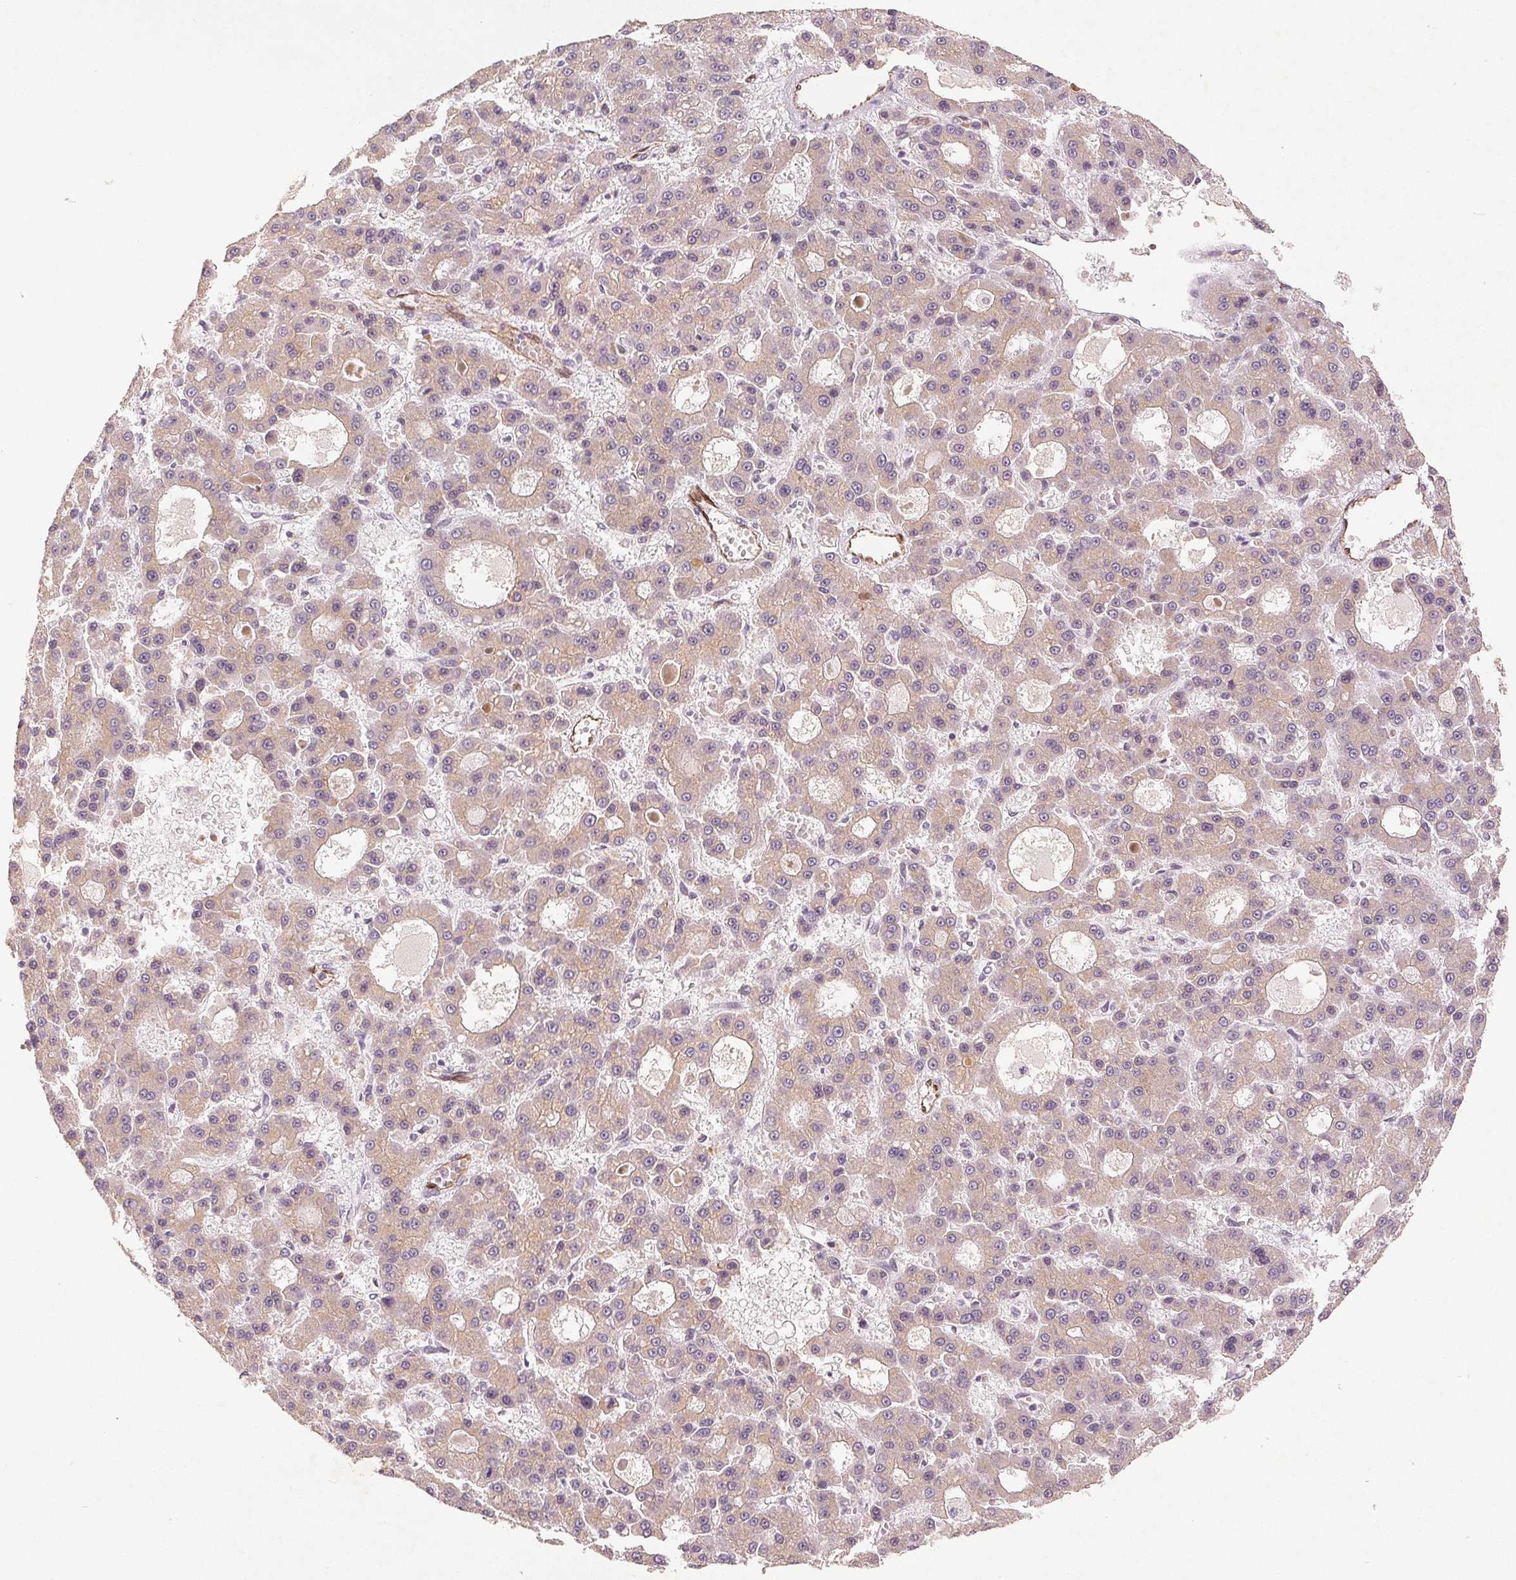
{"staining": {"intensity": "weak", "quantity": ">75%", "location": "cytoplasmic/membranous"}, "tissue": "liver cancer", "cell_type": "Tumor cells", "image_type": "cancer", "snomed": [{"axis": "morphology", "description": "Carcinoma, Hepatocellular, NOS"}, {"axis": "topography", "description": "Liver"}], "caption": "The histopathology image shows a brown stain indicating the presence of a protein in the cytoplasmic/membranous of tumor cells in liver cancer (hepatocellular carcinoma). The staining was performed using DAB (3,3'-diaminobenzidine) to visualize the protein expression in brown, while the nuclei were stained in blue with hematoxylin (Magnification: 20x).", "gene": "TMSB15B", "patient": {"sex": "male", "age": 70}}